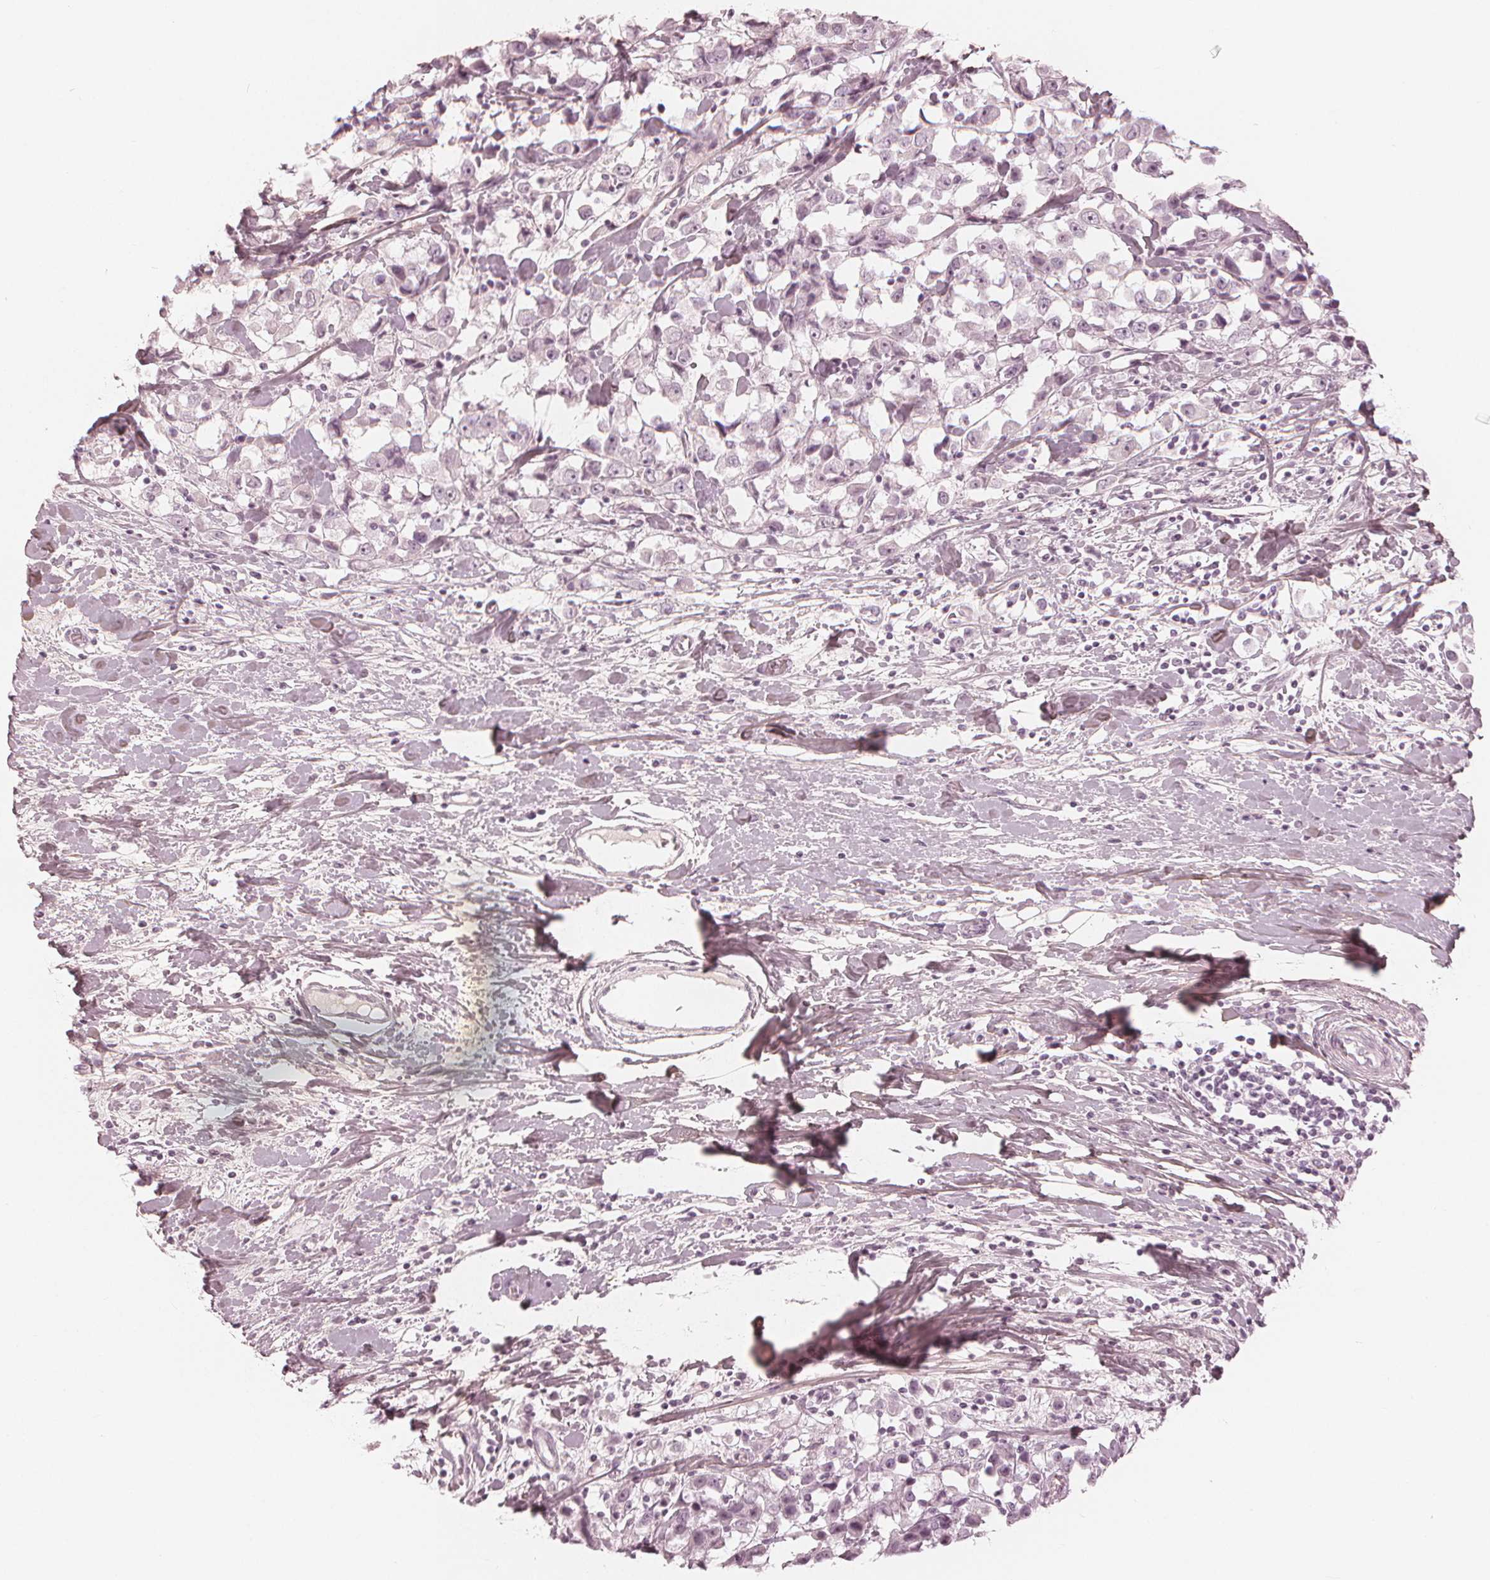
{"staining": {"intensity": "negative", "quantity": "none", "location": "none"}, "tissue": "breast cancer", "cell_type": "Tumor cells", "image_type": "cancer", "snomed": [{"axis": "morphology", "description": "Duct carcinoma"}, {"axis": "topography", "description": "Breast"}], "caption": "The IHC micrograph has no significant expression in tumor cells of breast cancer (infiltrating ductal carcinoma) tissue.", "gene": "PAEP", "patient": {"sex": "female", "age": 61}}